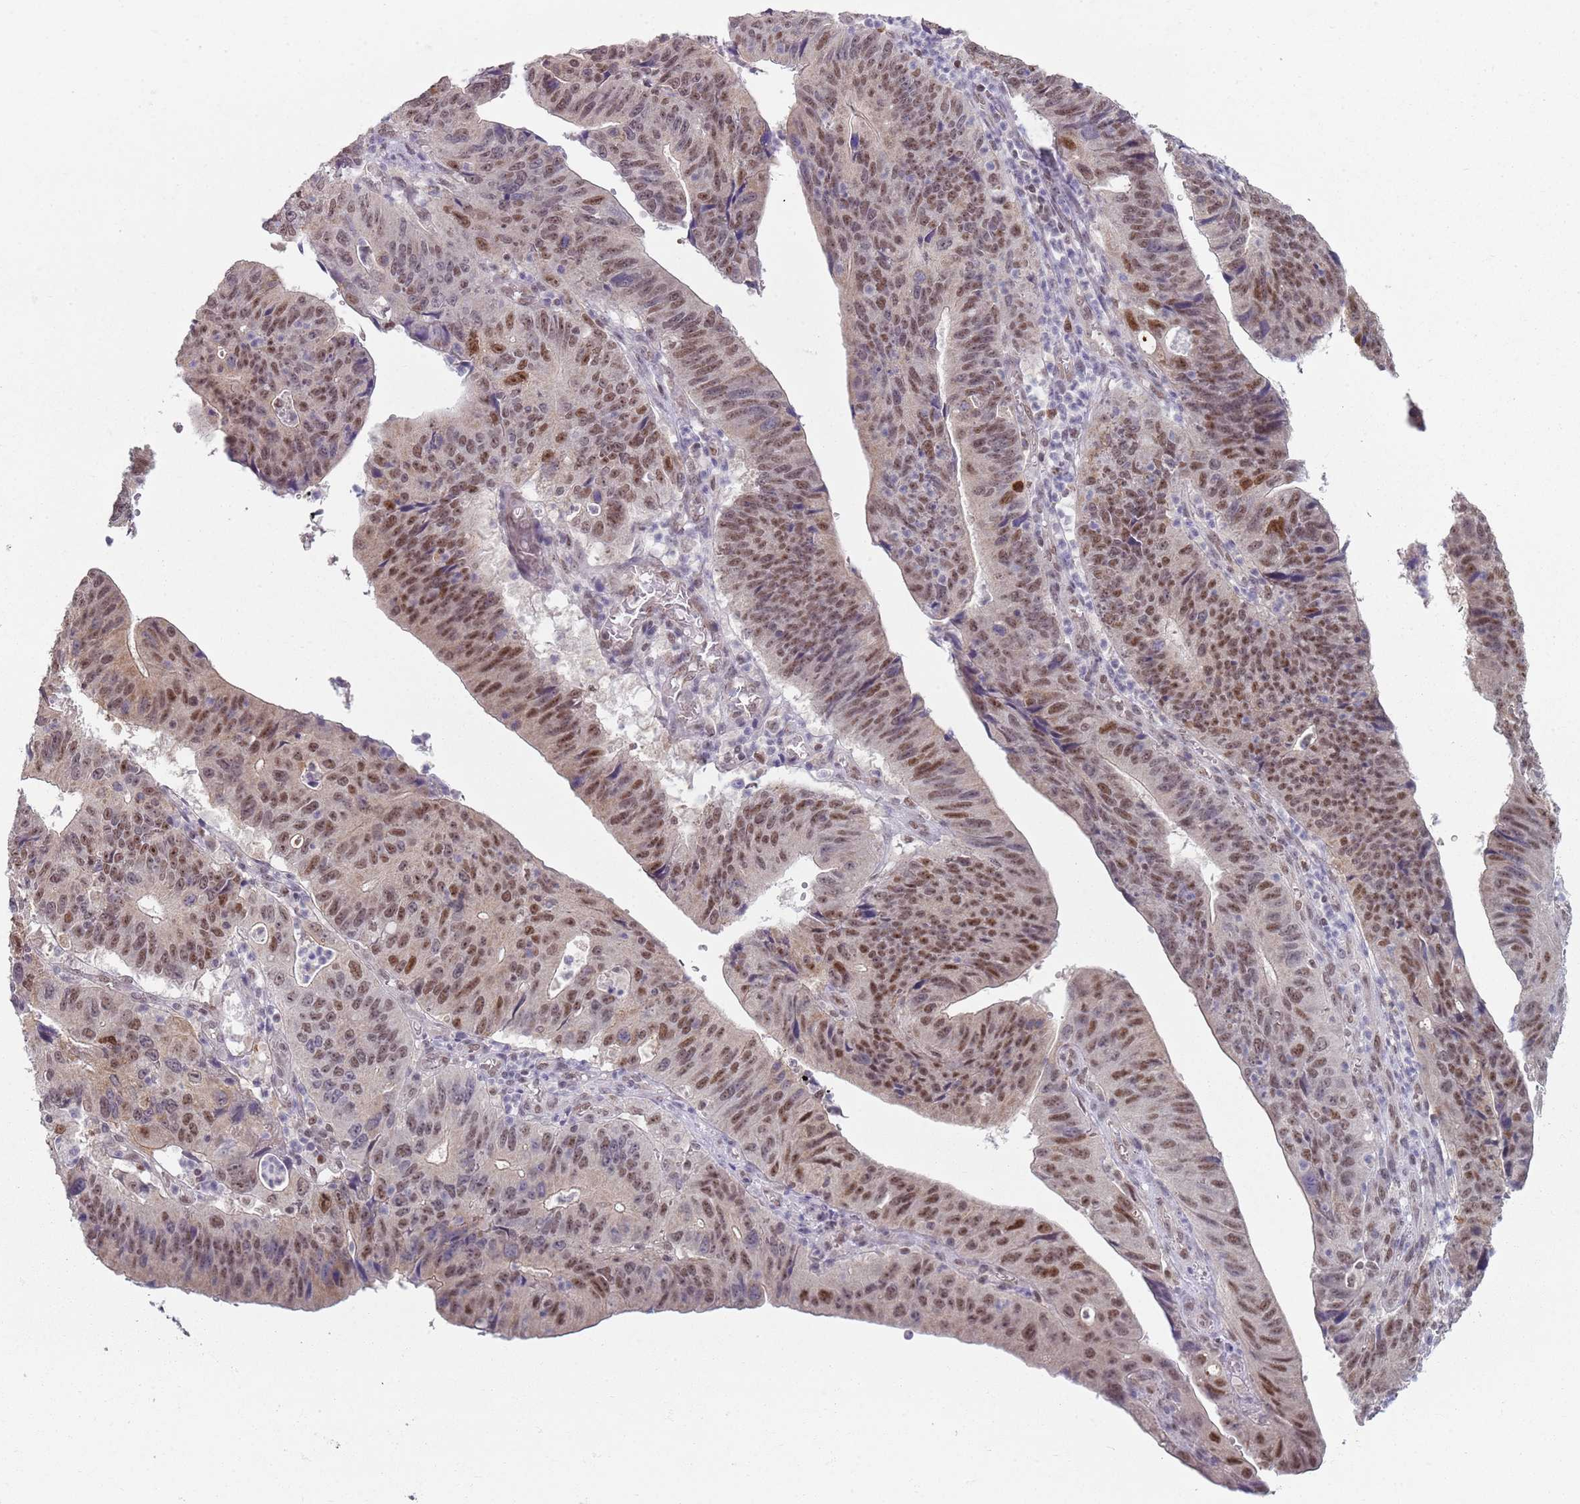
{"staining": {"intensity": "moderate", "quantity": "25%-75%", "location": "nuclear"}, "tissue": "stomach cancer", "cell_type": "Tumor cells", "image_type": "cancer", "snomed": [{"axis": "morphology", "description": "Adenocarcinoma, NOS"}, {"axis": "topography", "description": "Stomach"}], "caption": "Protein expression analysis of adenocarcinoma (stomach) demonstrates moderate nuclear staining in about 25%-75% of tumor cells. (DAB = brown stain, brightfield microscopy at high magnification).", "gene": "SMARCAL1", "patient": {"sex": "male", "age": 59}}